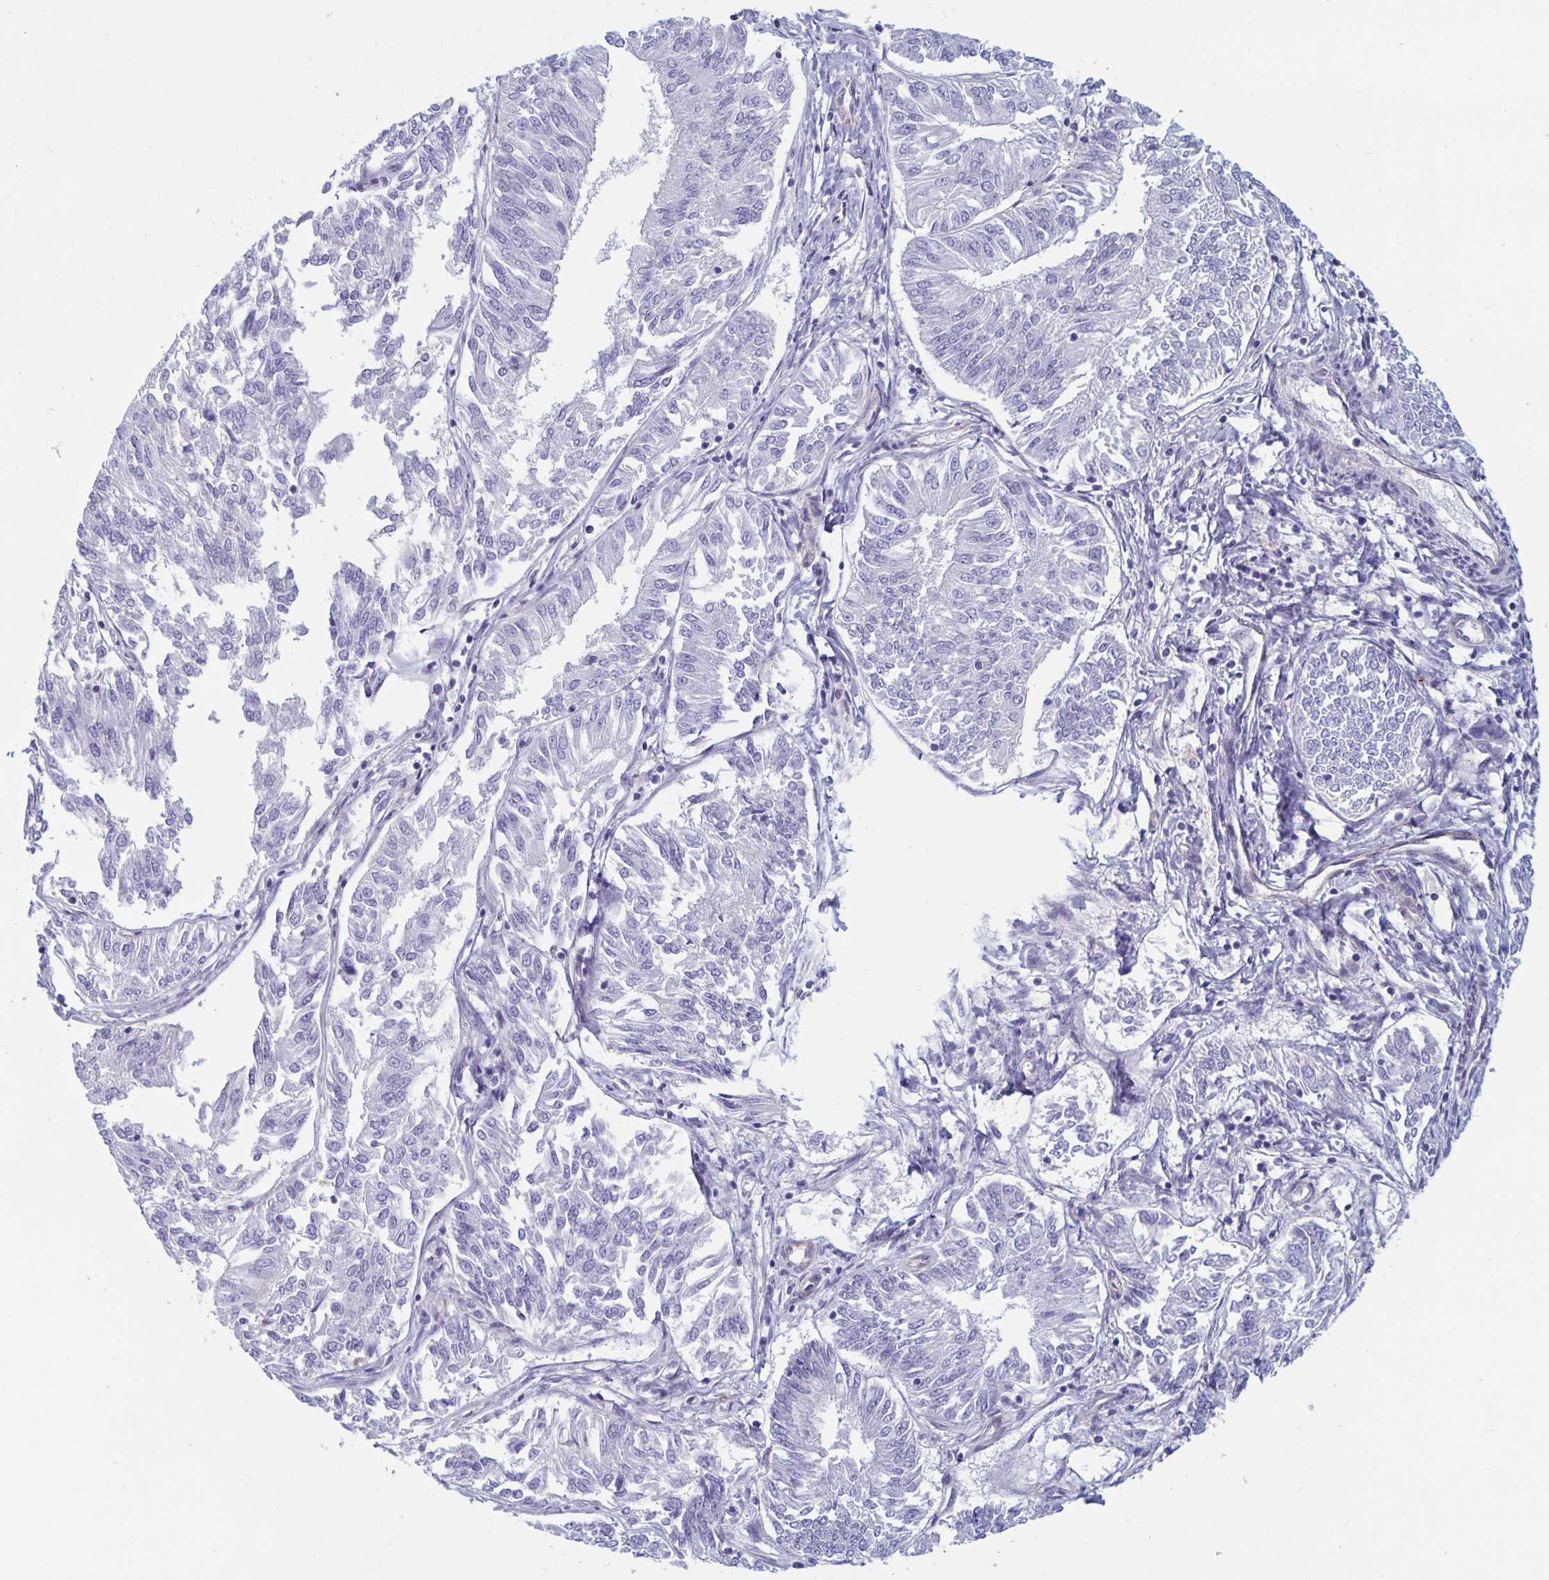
{"staining": {"intensity": "negative", "quantity": "none", "location": "none"}, "tissue": "endometrial cancer", "cell_type": "Tumor cells", "image_type": "cancer", "snomed": [{"axis": "morphology", "description": "Adenocarcinoma, NOS"}, {"axis": "topography", "description": "Endometrium"}], "caption": "Endometrial adenocarcinoma stained for a protein using IHC exhibits no staining tumor cells.", "gene": "PLCB3", "patient": {"sex": "female", "age": 58}}